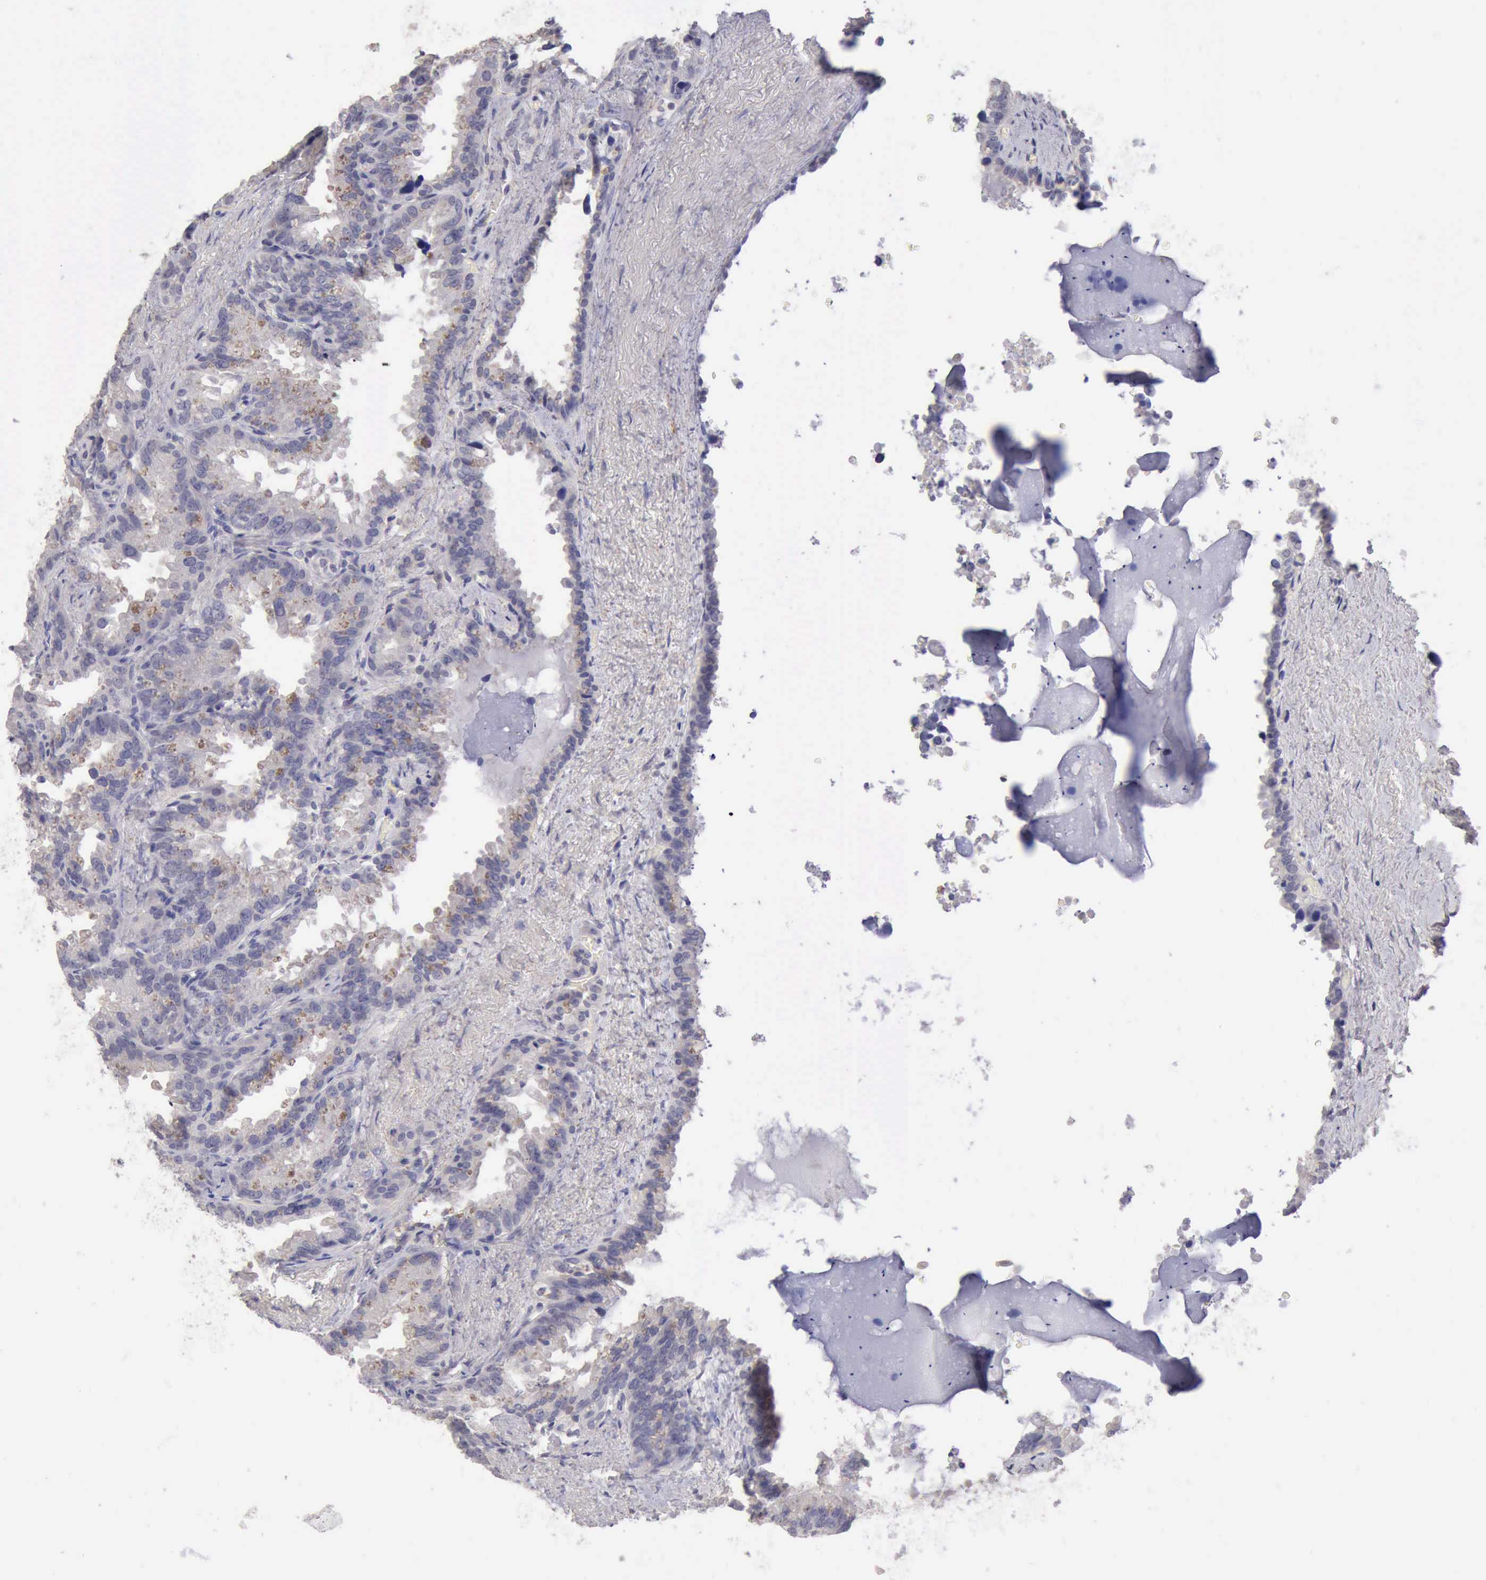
{"staining": {"intensity": "negative", "quantity": "none", "location": "none"}, "tissue": "seminal vesicle", "cell_type": "Glandular cells", "image_type": "normal", "snomed": [{"axis": "morphology", "description": "Normal tissue, NOS"}, {"axis": "topography", "description": "Prostate"}, {"axis": "topography", "description": "Seminal veicle"}], "caption": "Immunohistochemical staining of unremarkable seminal vesicle exhibits no significant positivity in glandular cells.", "gene": "KCND1", "patient": {"sex": "male", "age": 63}}